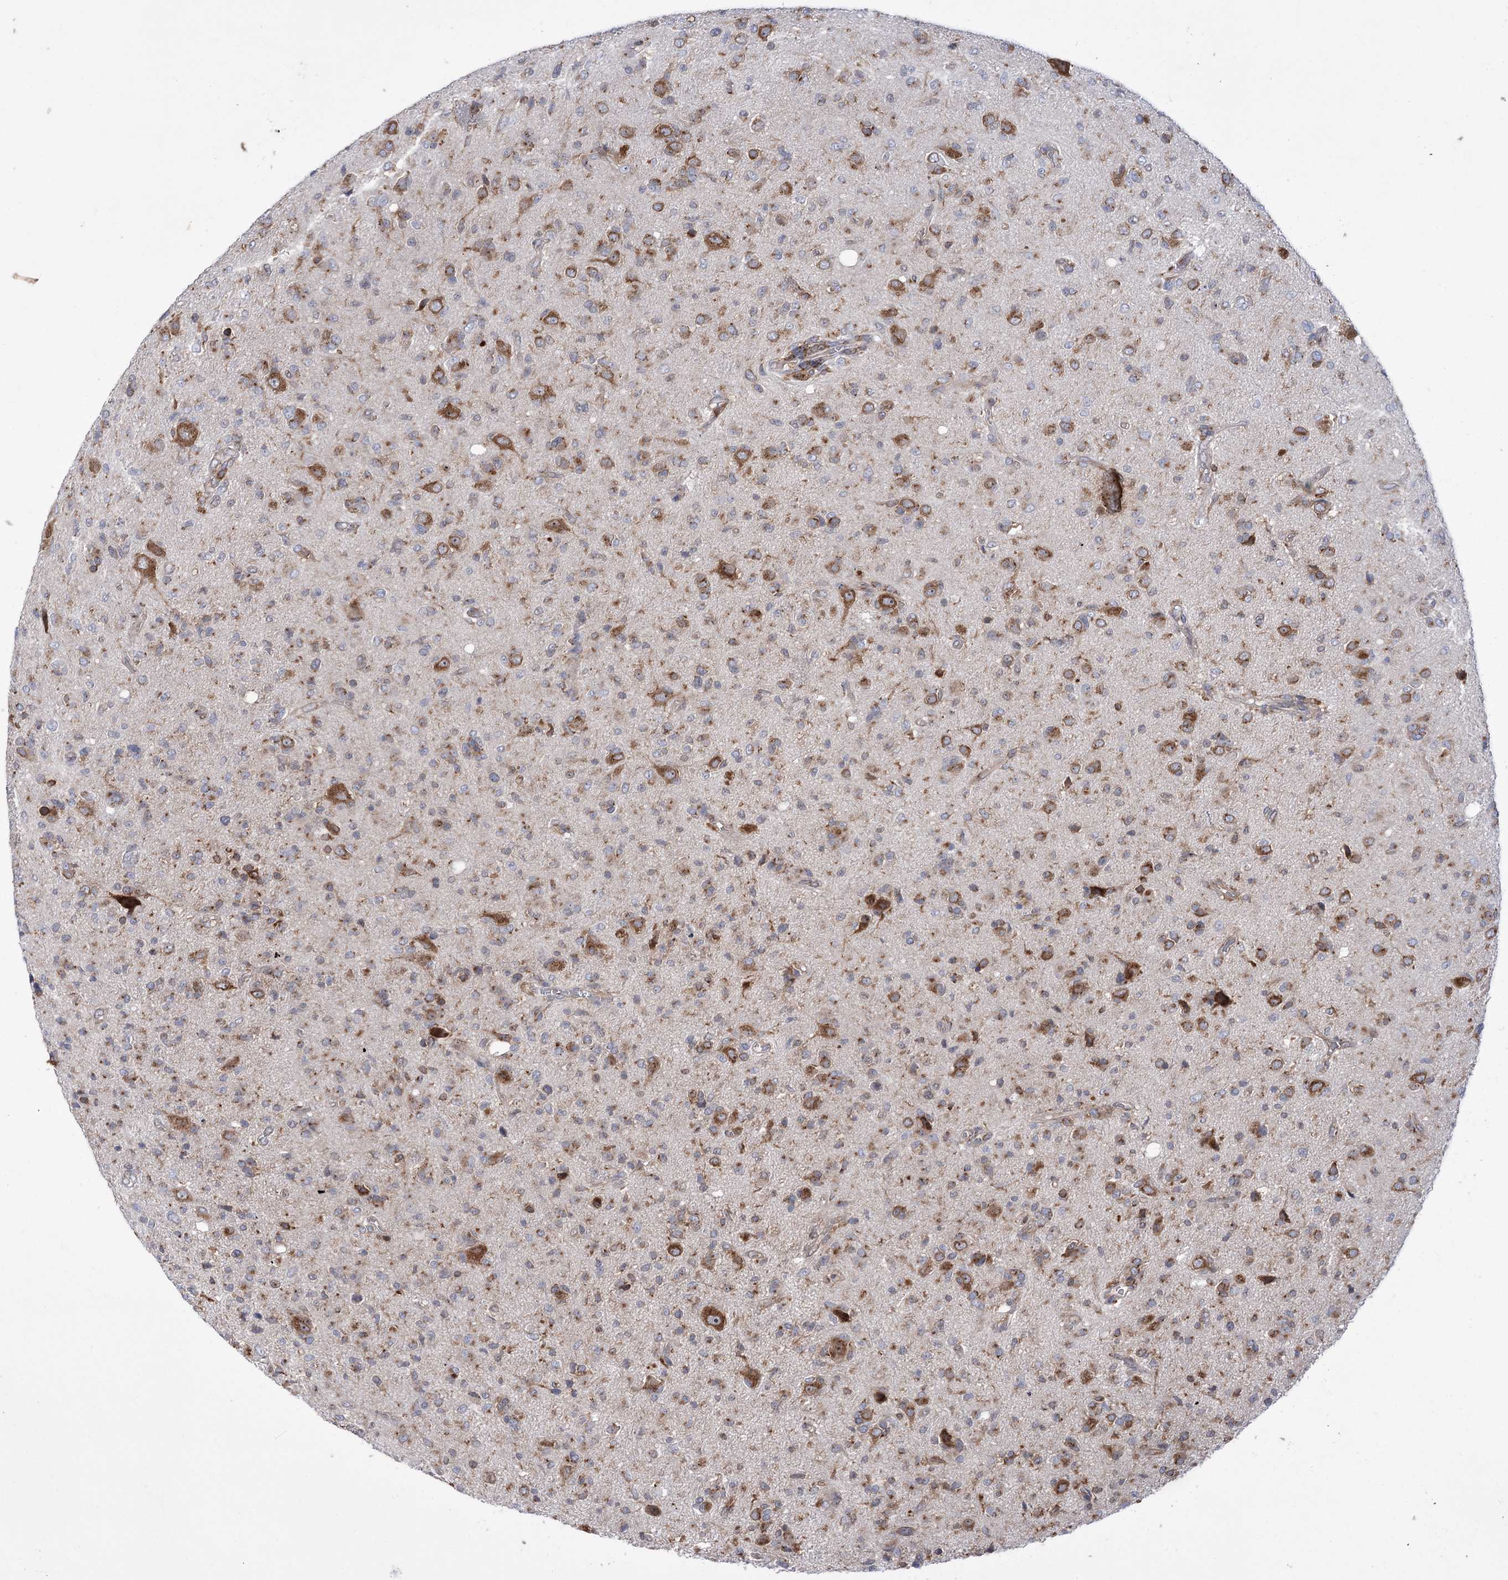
{"staining": {"intensity": "weak", "quantity": "25%-75%", "location": "cytoplasmic/membranous"}, "tissue": "glioma", "cell_type": "Tumor cells", "image_type": "cancer", "snomed": [{"axis": "morphology", "description": "Glioma, malignant, High grade"}, {"axis": "topography", "description": "Brain"}], "caption": "The immunohistochemical stain shows weak cytoplasmic/membranous expression in tumor cells of glioma tissue.", "gene": "ZNF622", "patient": {"sex": "female", "age": 57}}